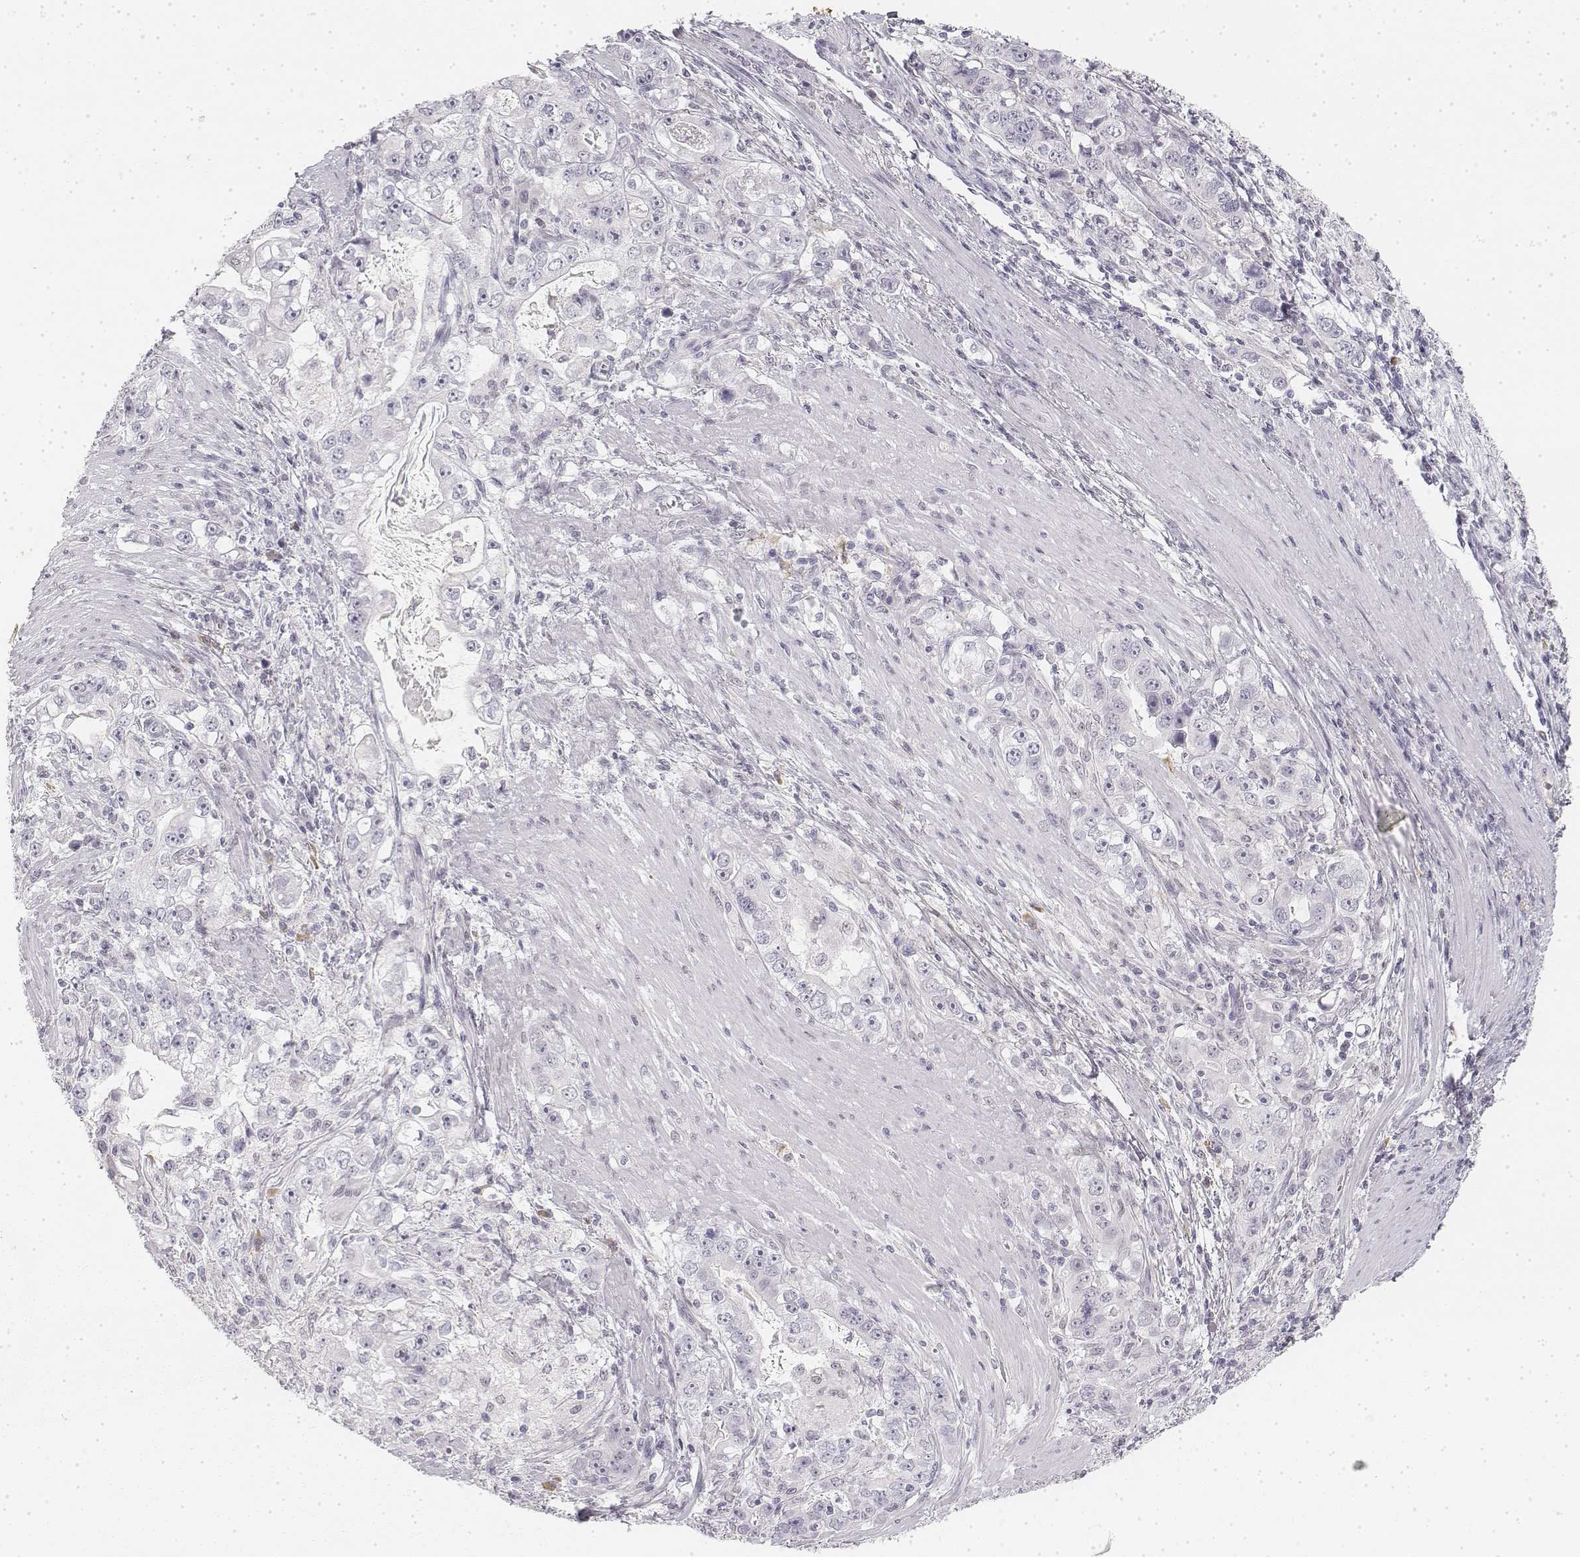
{"staining": {"intensity": "negative", "quantity": "none", "location": "none"}, "tissue": "stomach cancer", "cell_type": "Tumor cells", "image_type": "cancer", "snomed": [{"axis": "morphology", "description": "Adenocarcinoma, NOS"}, {"axis": "topography", "description": "Stomach, lower"}], "caption": "This is an IHC image of human stomach cancer. There is no positivity in tumor cells.", "gene": "KRT84", "patient": {"sex": "female", "age": 72}}